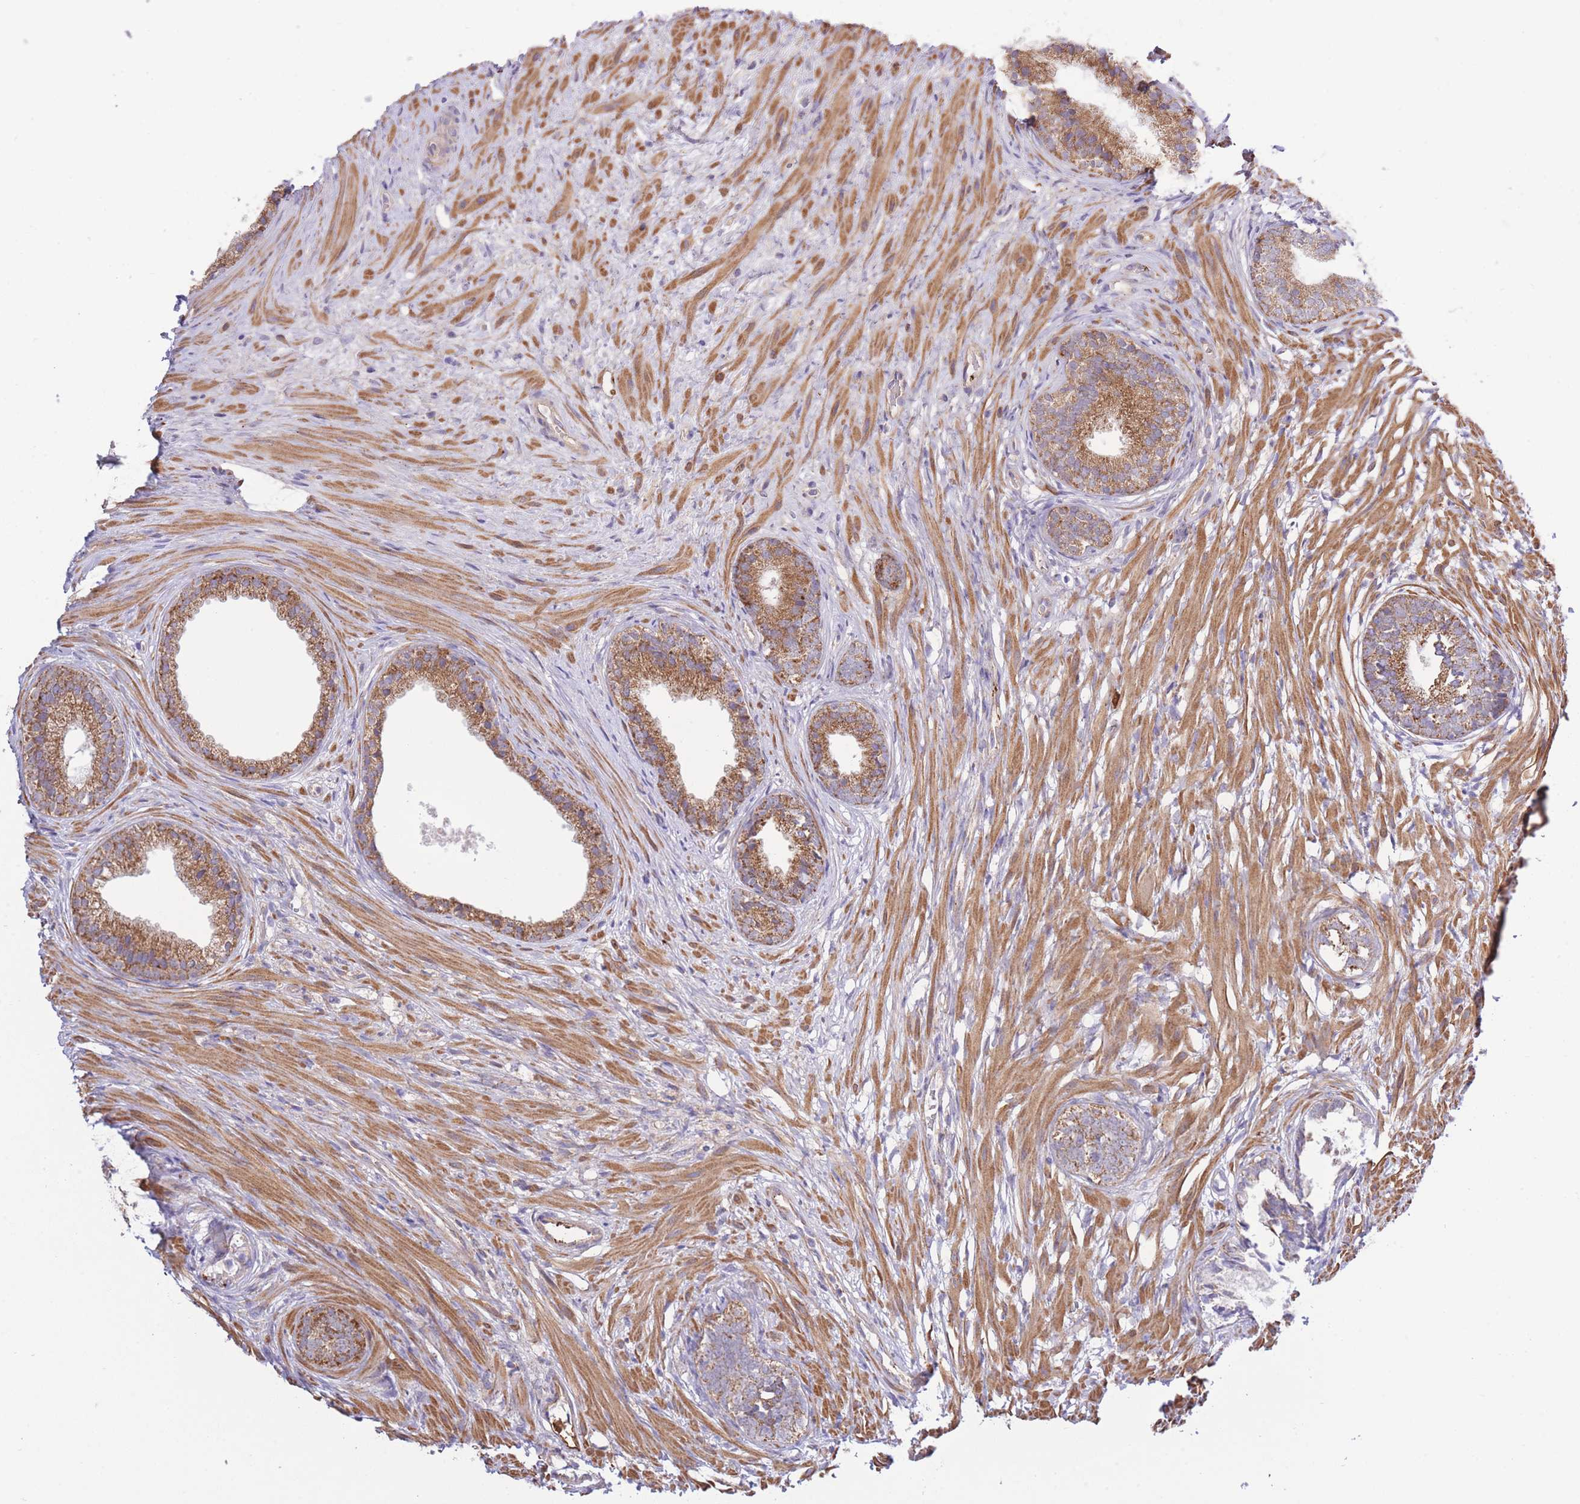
{"staining": {"intensity": "moderate", "quantity": ">75%", "location": "cytoplasmic/membranous"}, "tissue": "prostate", "cell_type": "Glandular cells", "image_type": "normal", "snomed": [{"axis": "morphology", "description": "Normal tissue, NOS"}, {"axis": "topography", "description": "Prostate"}], "caption": "The histopathology image displays staining of benign prostate, revealing moderate cytoplasmic/membranous protein expression (brown color) within glandular cells.", "gene": "ATP13A2", "patient": {"sex": "male", "age": 76}}